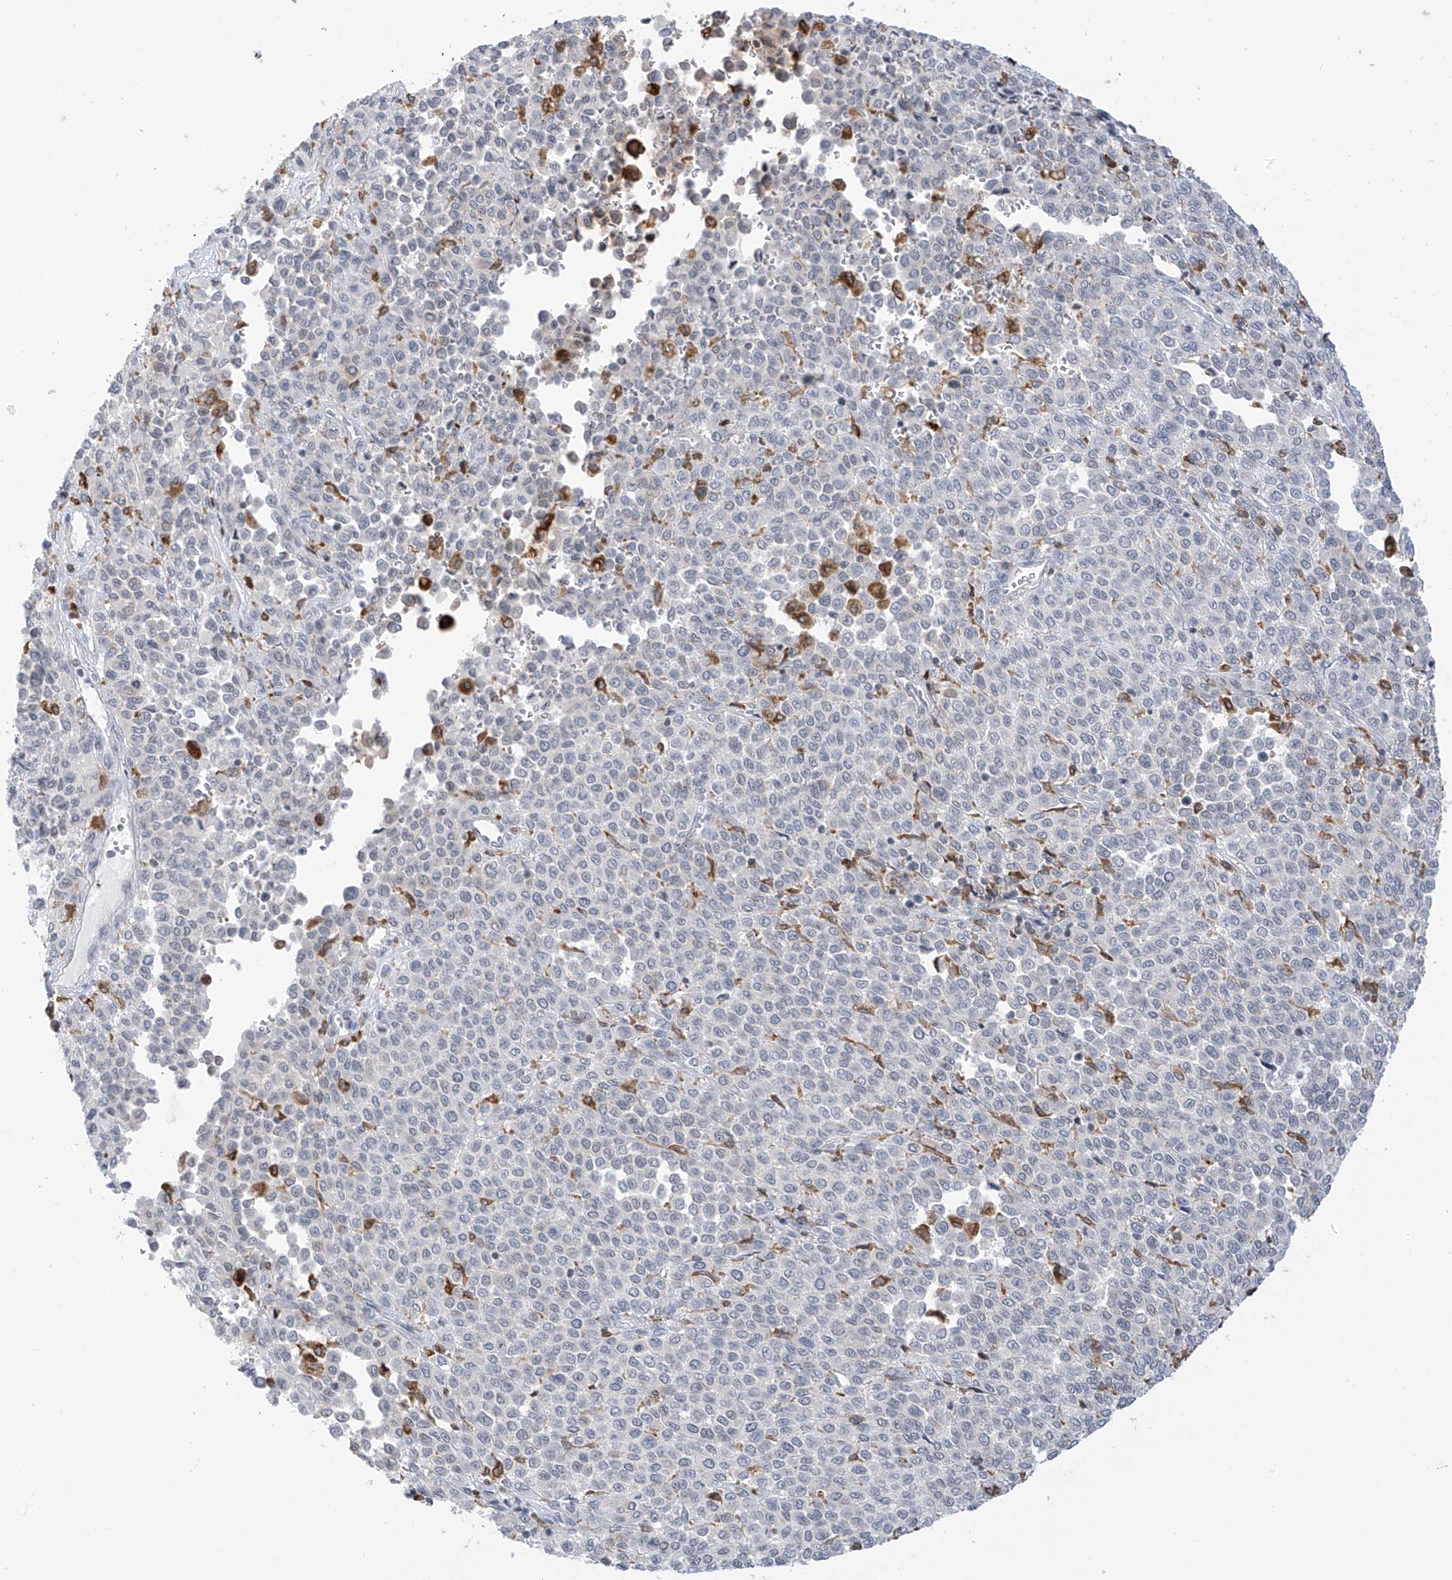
{"staining": {"intensity": "negative", "quantity": "none", "location": "none"}, "tissue": "melanoma", "cell_type": "Tumor cells", "image_type": "cancer", "snomed": [{"axis": "morphology", "description": "Malignant melanoma, Metastatic site"}, {"axis": "topography", "description": "Pancreas"}], "caption": "This is a image of immunohistochemistry staining of melanoma, which shows no staining in tumor cells.", "gene": "TBXAS1", "patient": {"sex": "female", "age": 30}}